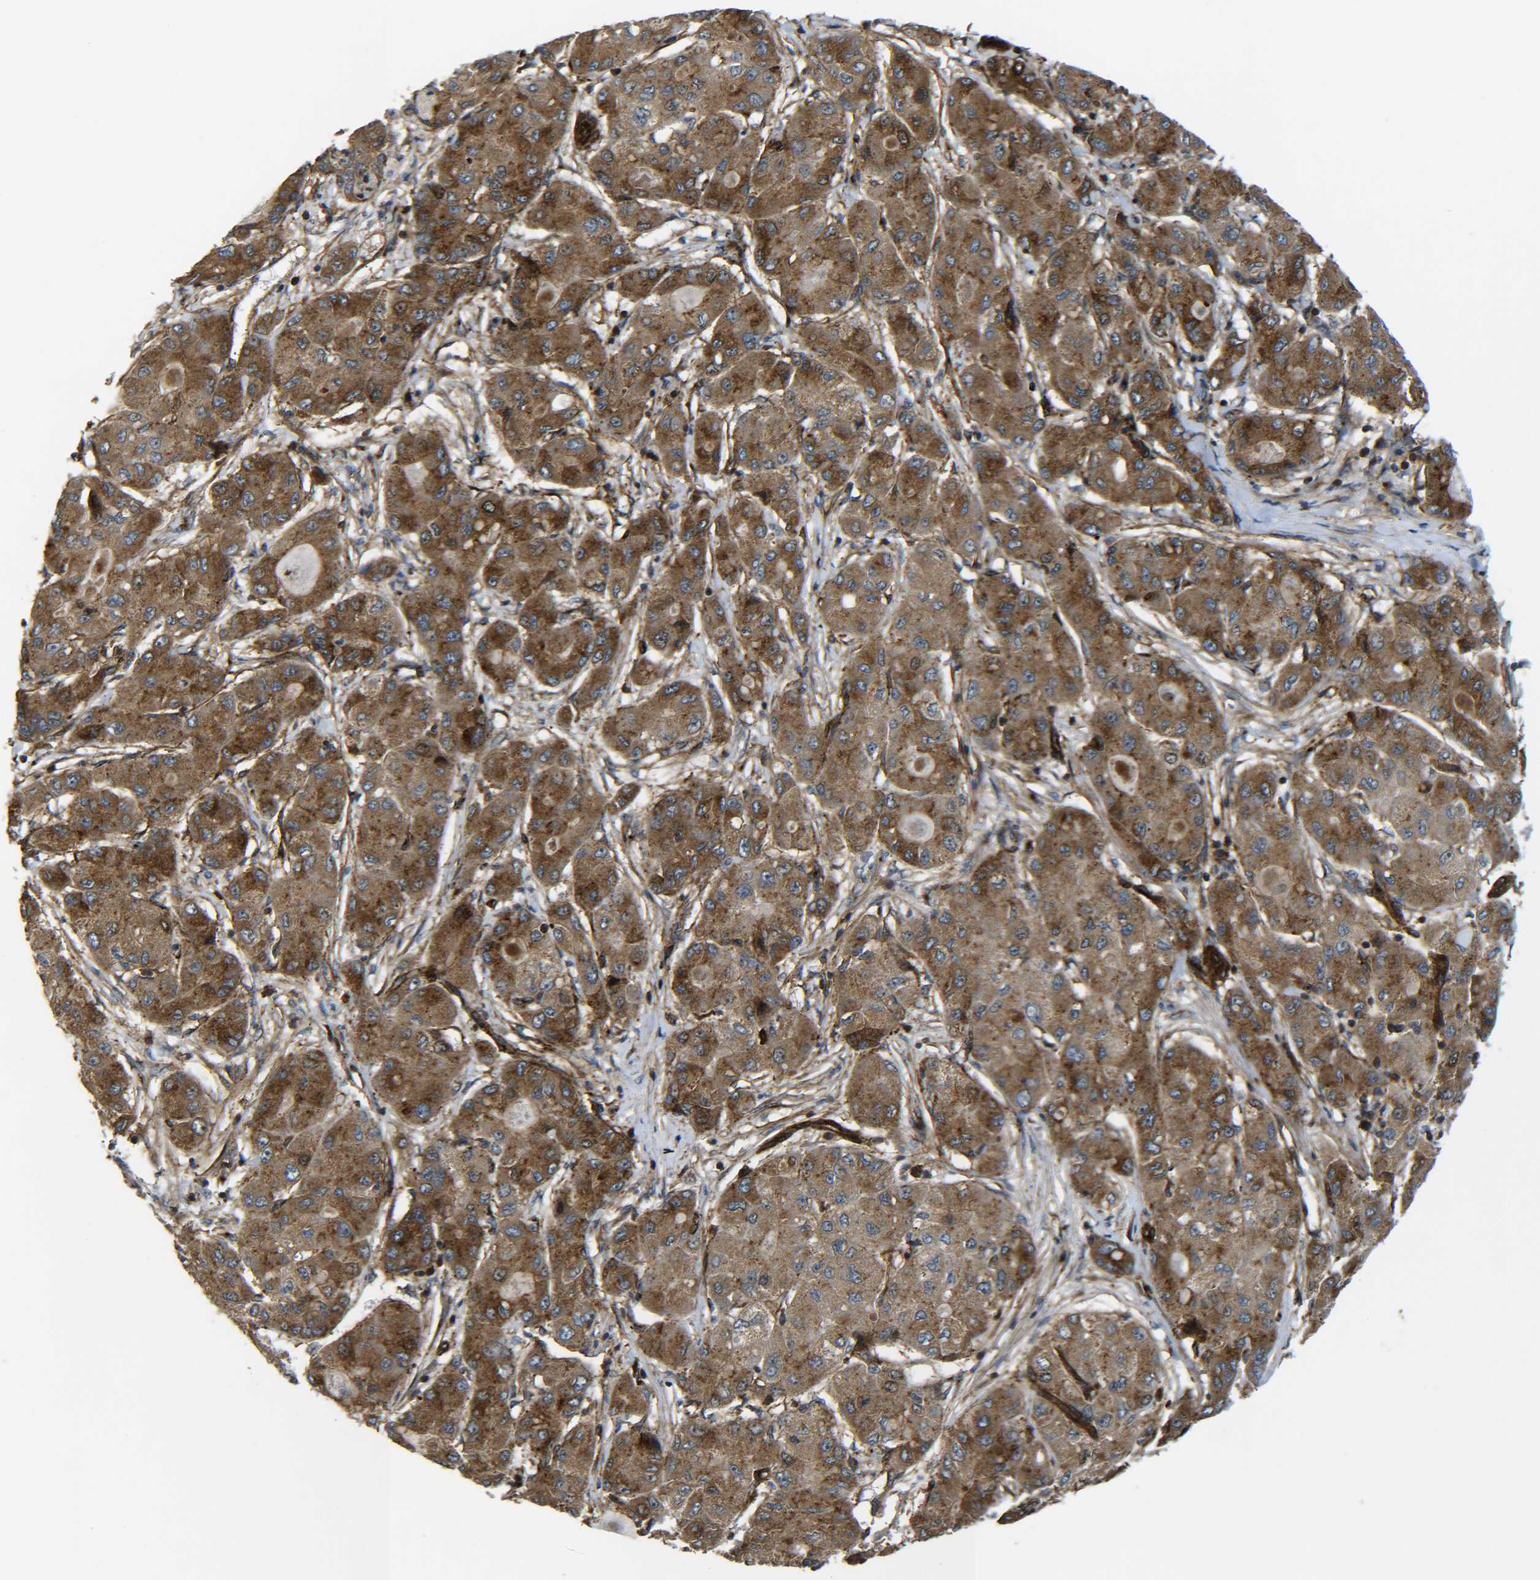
{"staining": {"intensity": "moderate", "quantity": ">75%", "location": "cytoplasmic/membranous,nuclear"}, "tissue": "liver cancer", "cell_type": "Tumor cells", "image_type": "cancer", "snomed": [{"axis": "morphology", "description": "Carcinoma, Hepatocellular, NOS"}, {"axis": "topography", "description": "Liver"}], "caption": "Tumor cells exhibit medium levels of moderate cytoplasmic/membranous and nuclear positivity in about >75% of cells in liver cancer (hepatocellular carcinoma).", "gene": "ECE1", "patient": {"sex": "male", "age": 80}}